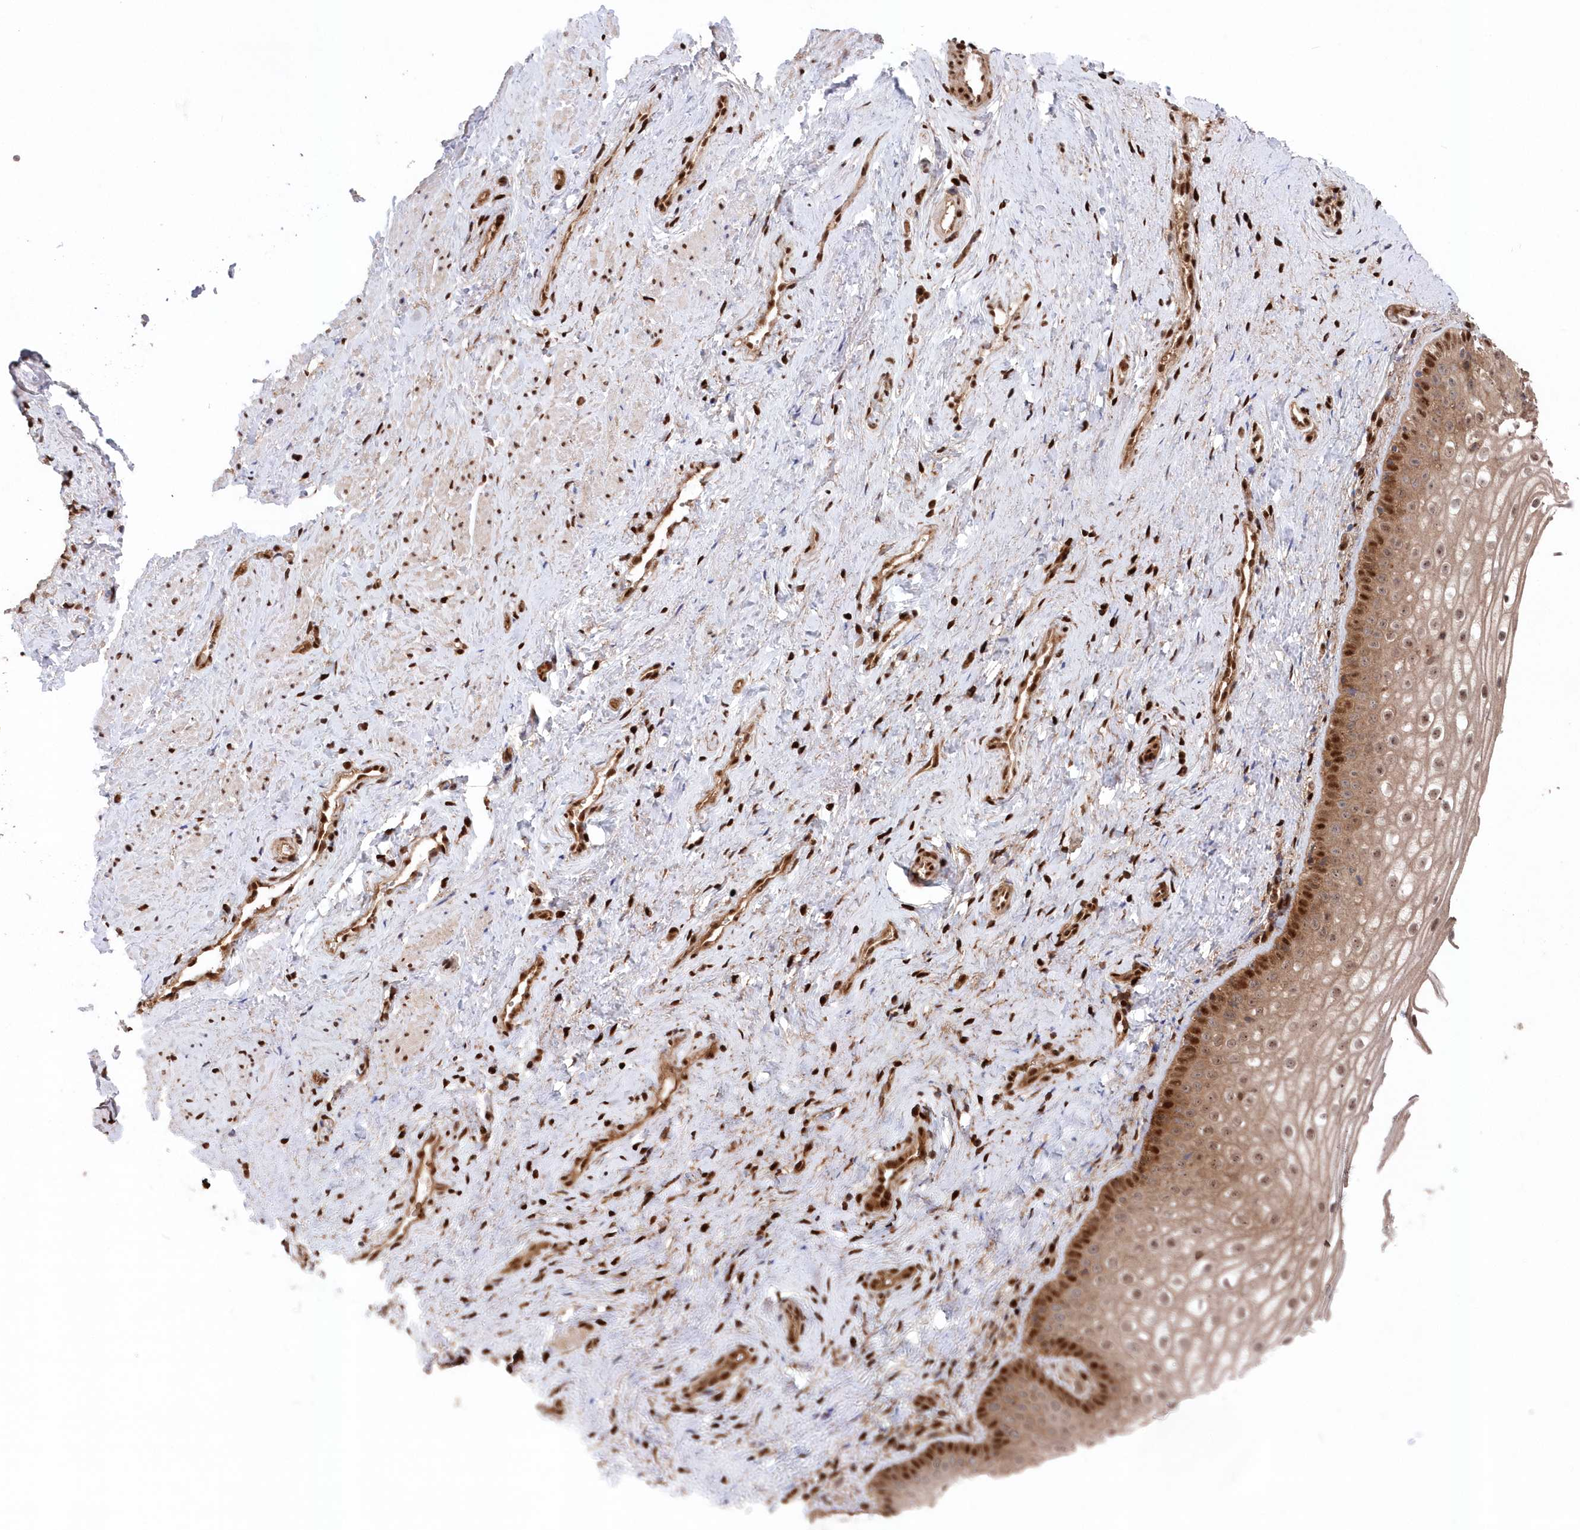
{"staining": {"intensity": "moderate", "quantity": ">75%", "location": "cytoplasmic/membranous,nuclear"}, "tissue": "vagina", "cell_type": "Squamous epithelial cells", "image_type": "normal", "snomed": [{"axis": "morphology", "description": "Normal tissue, NOS"}, {"axis": "topography", "description": "Vagina"}], "caption": "The immunohistochemical stain labels moderate cytoplasmic/membranous,nuclear expression in squamous epithelial cells of benign vagina. Using DAB (brown) and hematoxylin (blue) stains, captured at high magnification using brightfield microscopy.", "gene": "ABHD14B", "patient": {"sex": "female", "age": 46}}